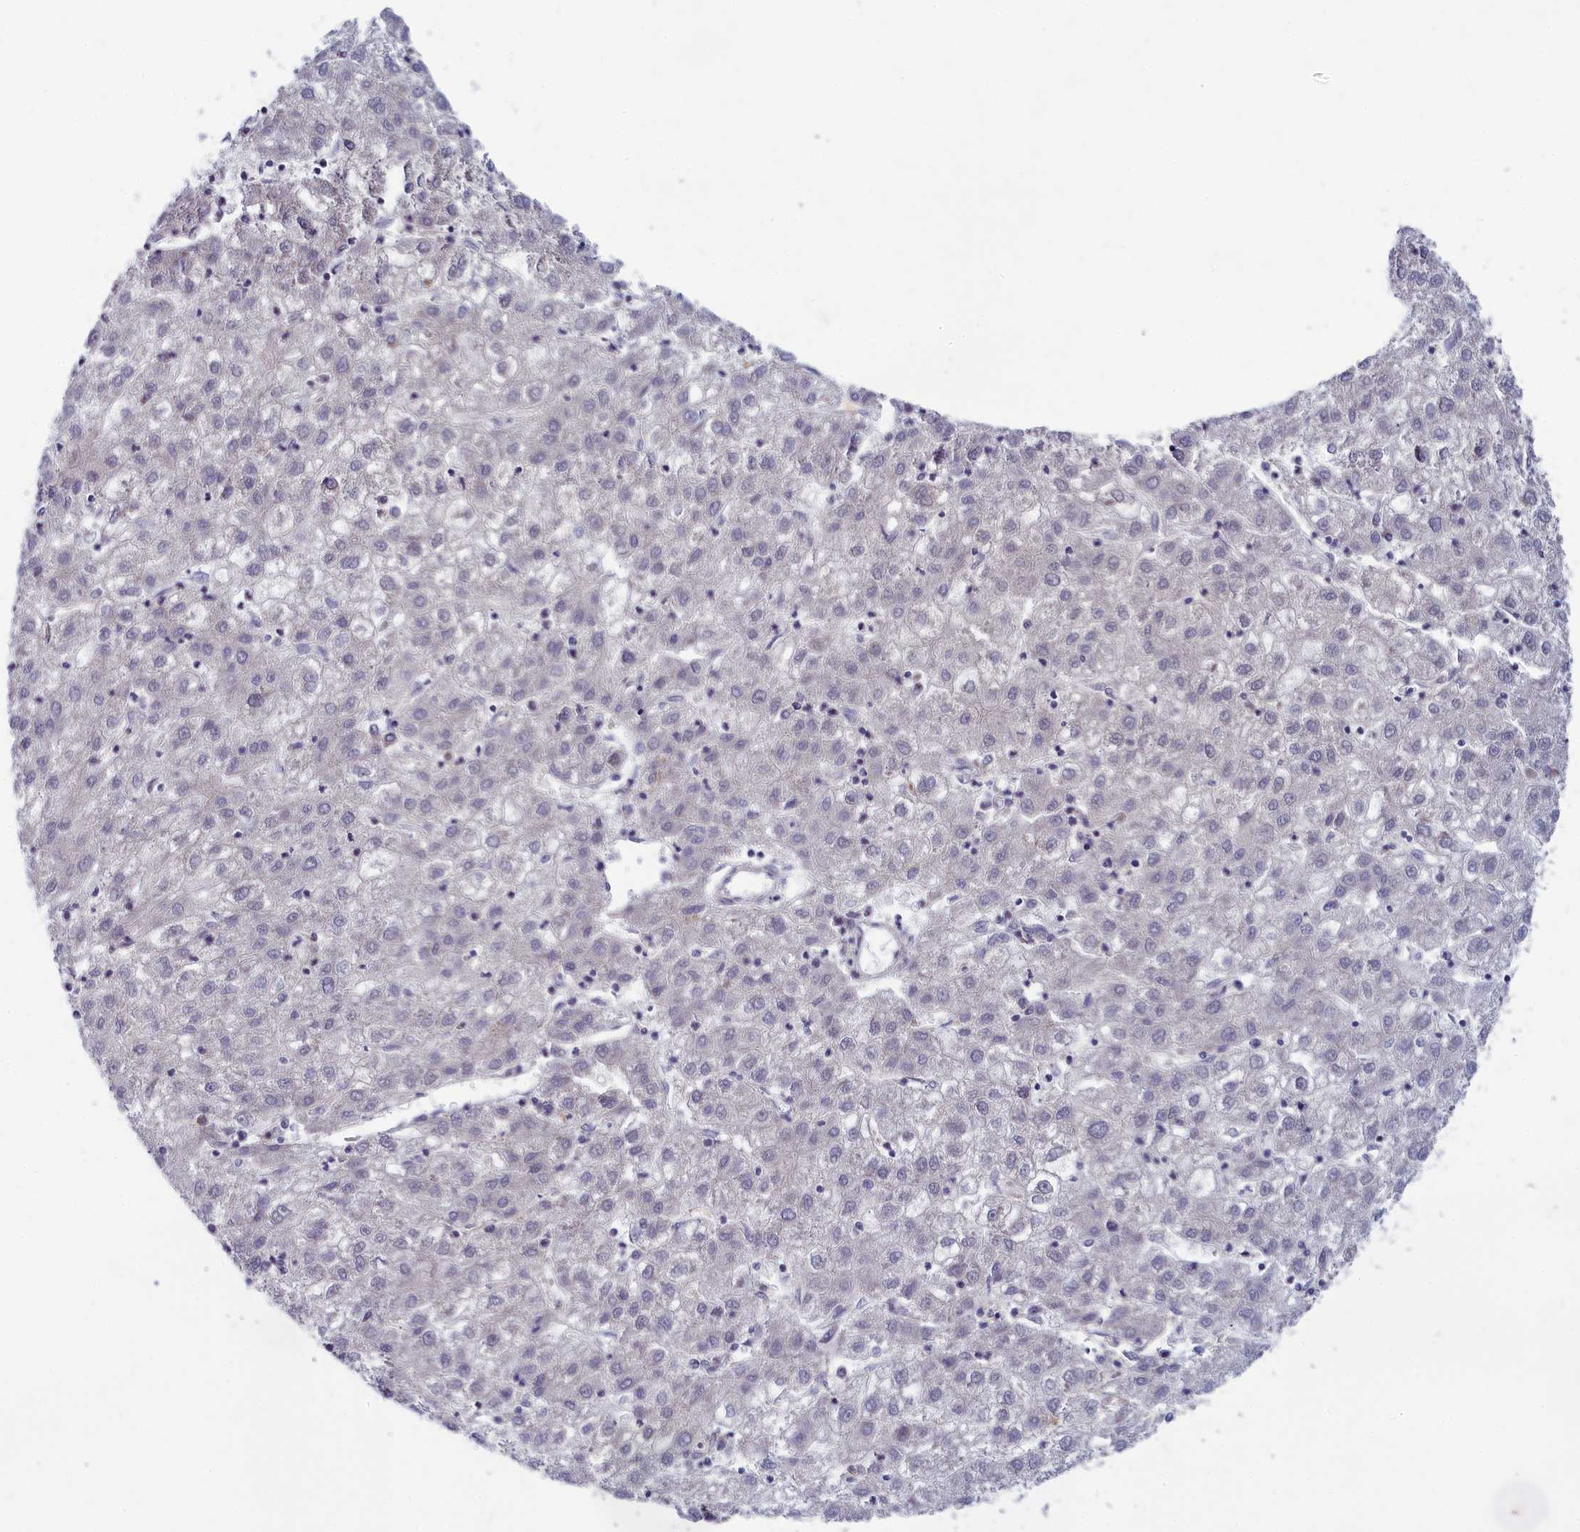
{"staining": {"intensity": "negative", "quantity": "none", "location": "none"}, "tissue": "liver cancer", "cell_type": "Tumor cells", "image_type": "cancer", "snomed": [{"axis": "morphology", "description": "Carcinoma, Hepatocellular, NOS"}, {"axis": "topography", "description": "Liver"}], "caption": "Immunohistochemical staining of human liver cancer reveals no significant positivity in tumor cells. The staining is performed using DAB brown chromogen with nuclei counter-stained in using hematoxylin.", "gene": "BLTP2", "patient": {"sex": "male", "age": 72}}